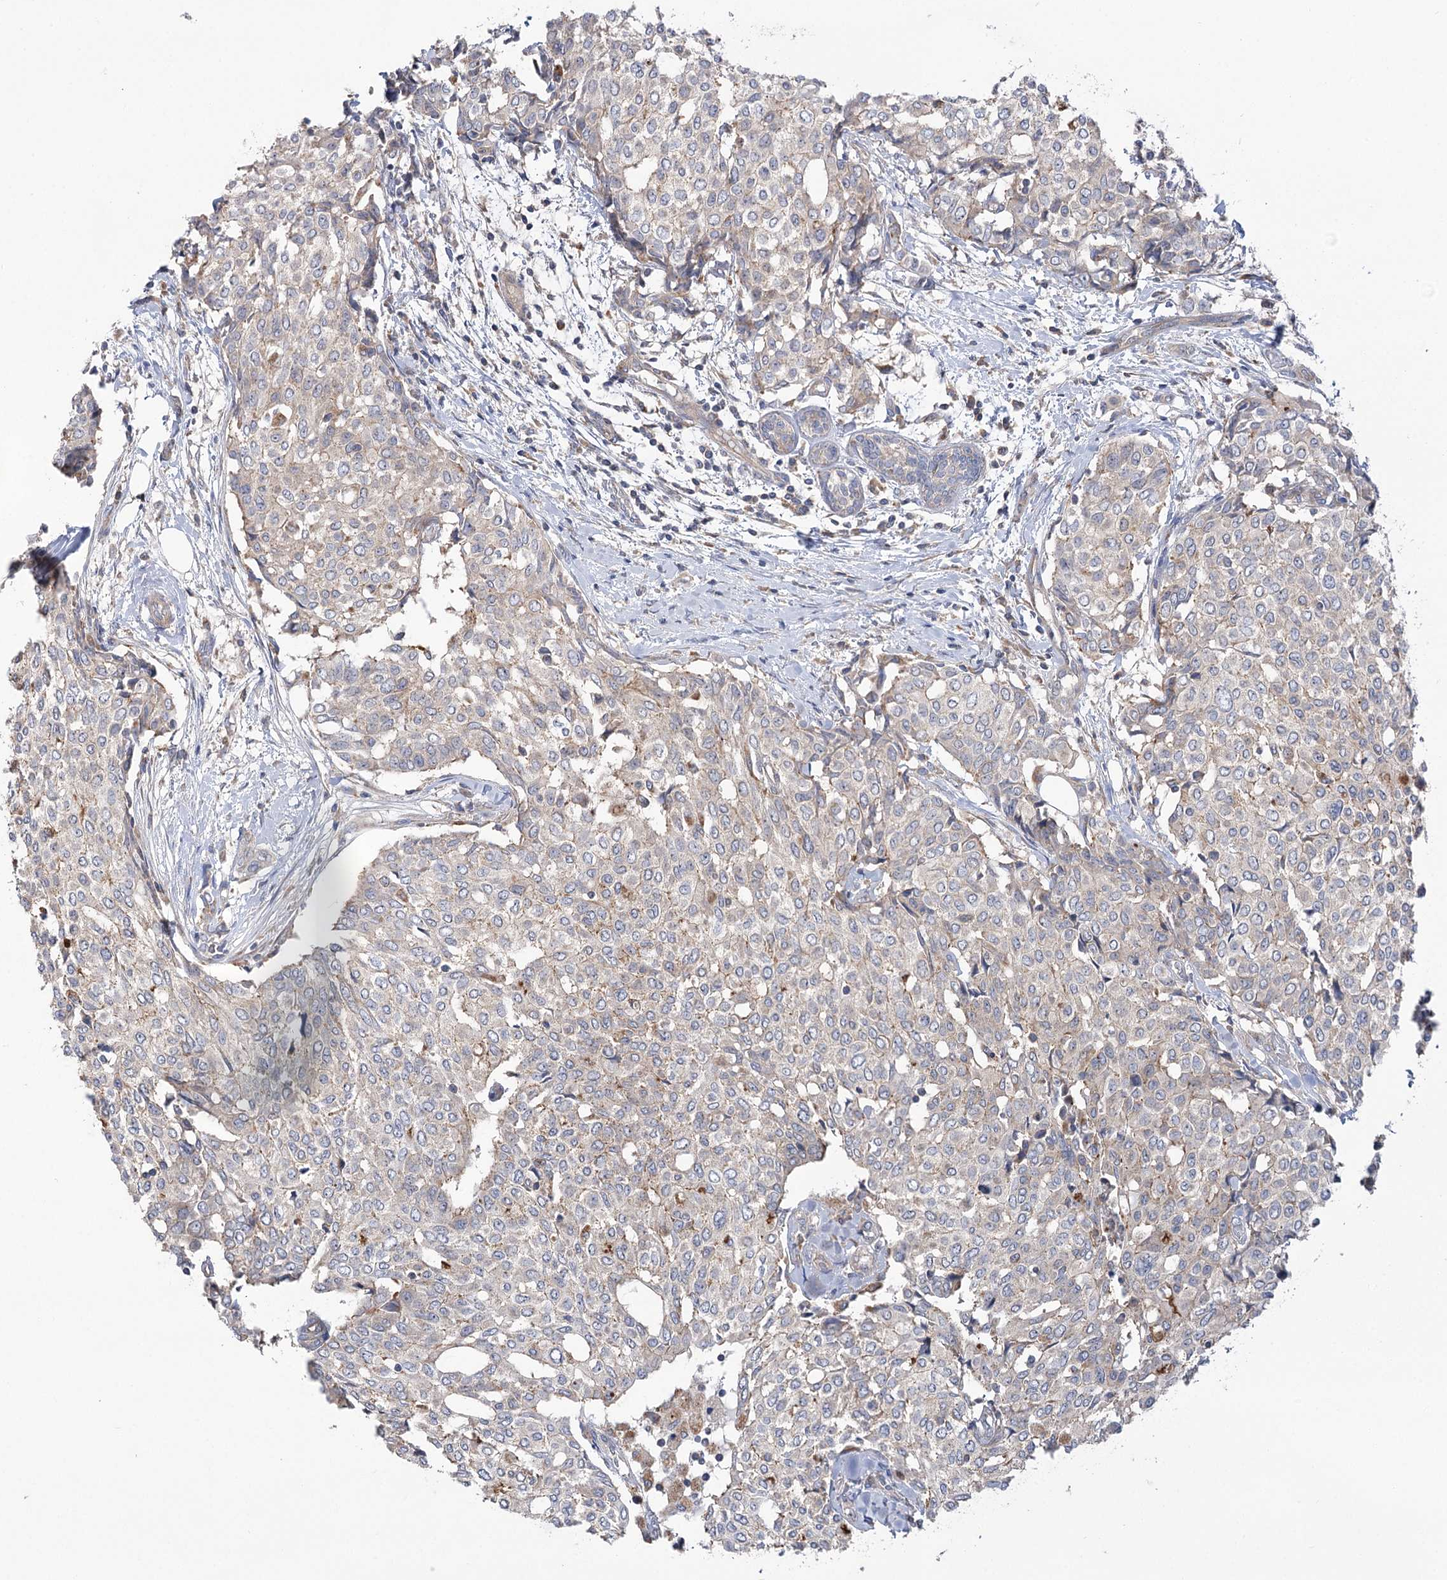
{"staining": {"intensity": "negative", "quantity": "none", "location": "none"}, "tissue": "breast cancer", "cell_type": "Tumor cells", "image_type": "cancer", "snomed": [{"axis": "morphology", "description": "Lobular carcinoma"}, {"axis": "topography", "description": "Breast"}], "caption": "Image shows no protein staining in tumor cells of lobular carcinoma (breast) tissue. (DAB (3,3'-diaminobenzidine) immunohistochemistry (IHC) visualized using brightfield microscopy, high magnification).", "gene": "VPS37B", "patient": {"sex": "female", "age": 51}}